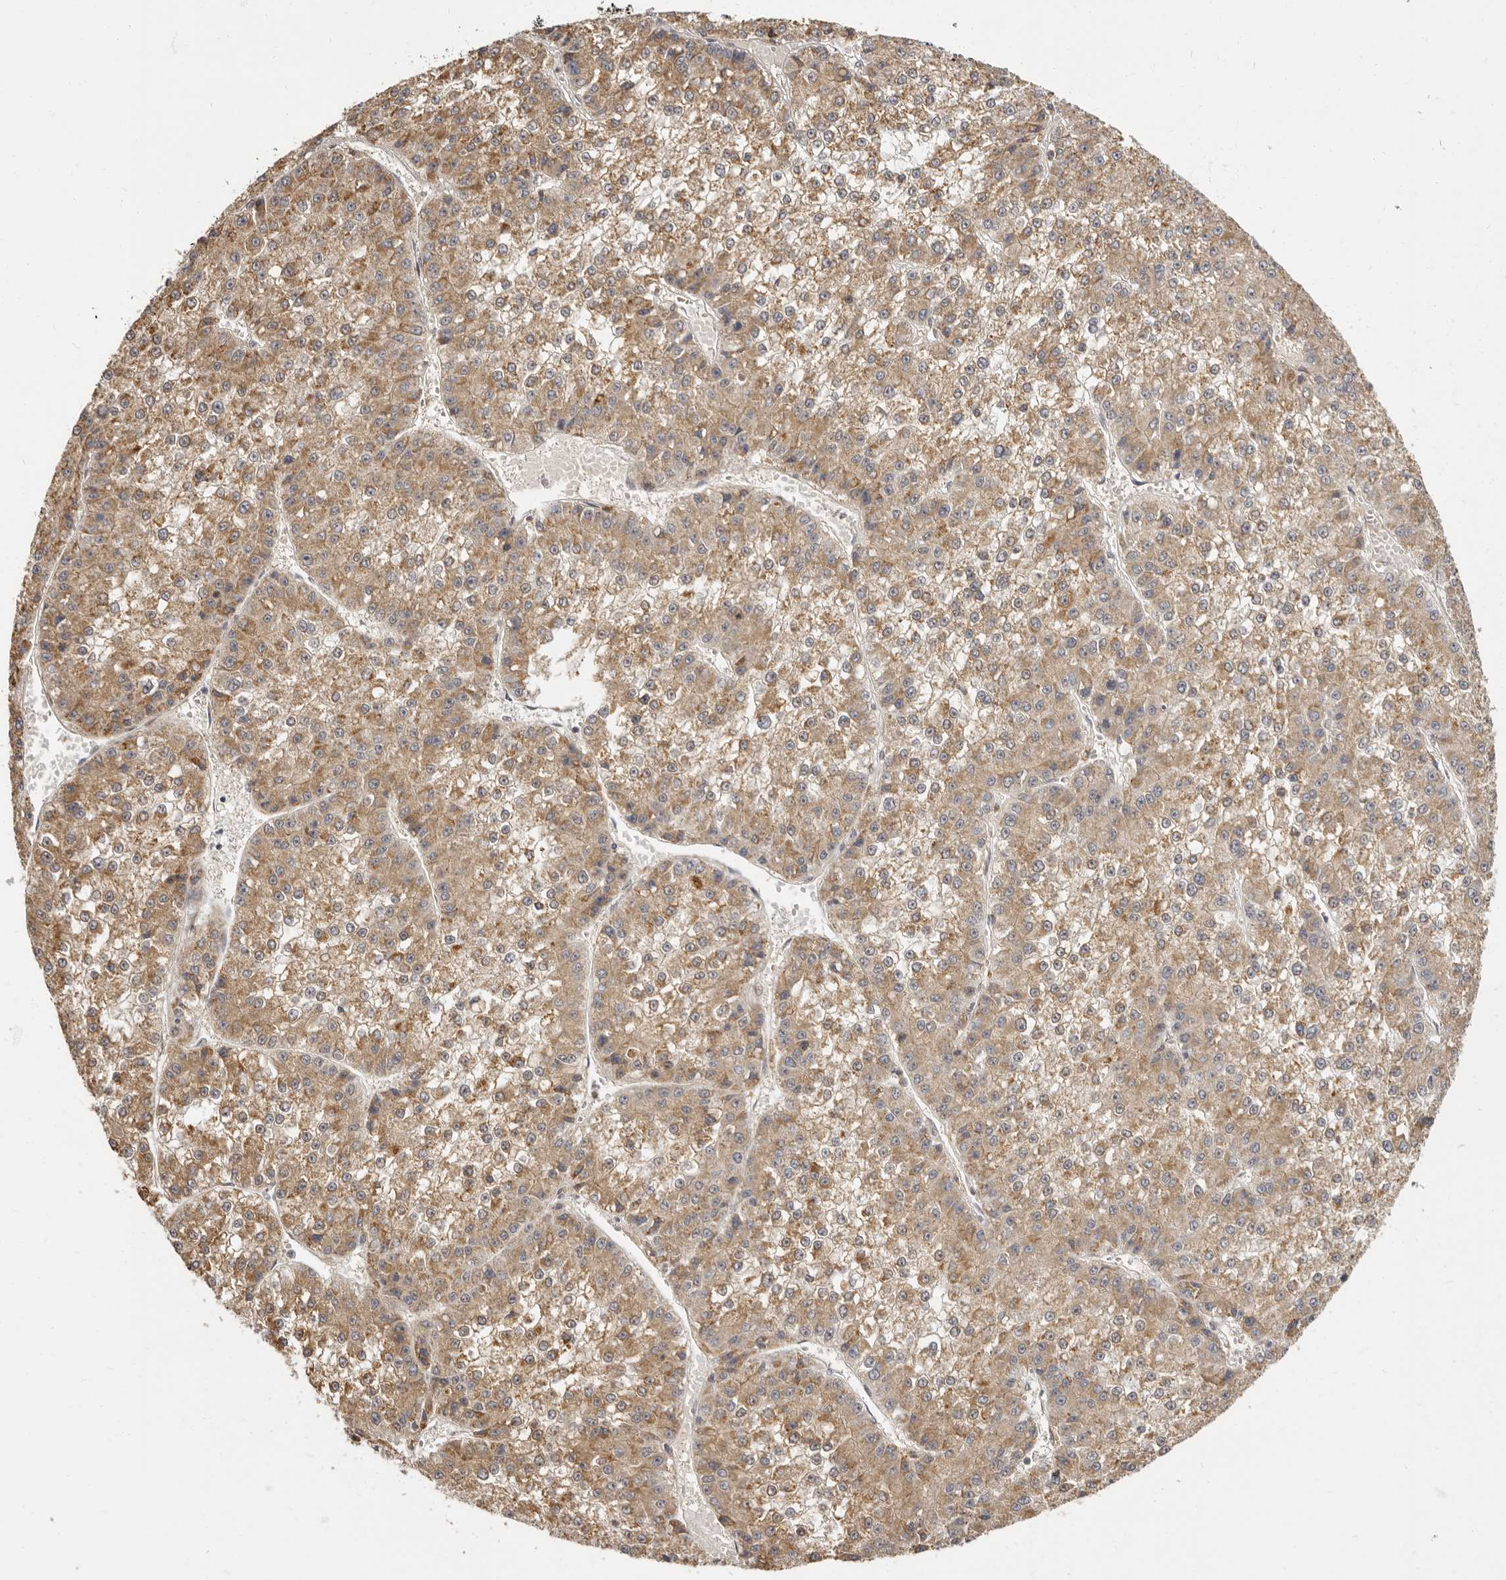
{"staining": {"intensity": "moderate", "quantity": ">75%", "location": "cytoplasmic/membranous"}, "tissue": "liver cancer", "cell_type": "Tumor cells", "image_type": "cancer", "snomed": [{"axis": "morphology", "description": "Carcinoma, Hepatocellular, NOS"}, {"axis": "topography", "description": "Liver"}], "caption": "Immunohistochemistry (DAB (3,3'-diaminobenzidine)) staining of hepatocellular carcinoma (liver) shows moderate cytoplasmic/membranous protein staining in about >75% of tumor cells. The staining was performed using DAB, with brown indicating positive protein expression. Nuclei are stained blue with hematoxylin.", "gene": "ZNF326", "patient": {"sex": "female", "age": 73}}